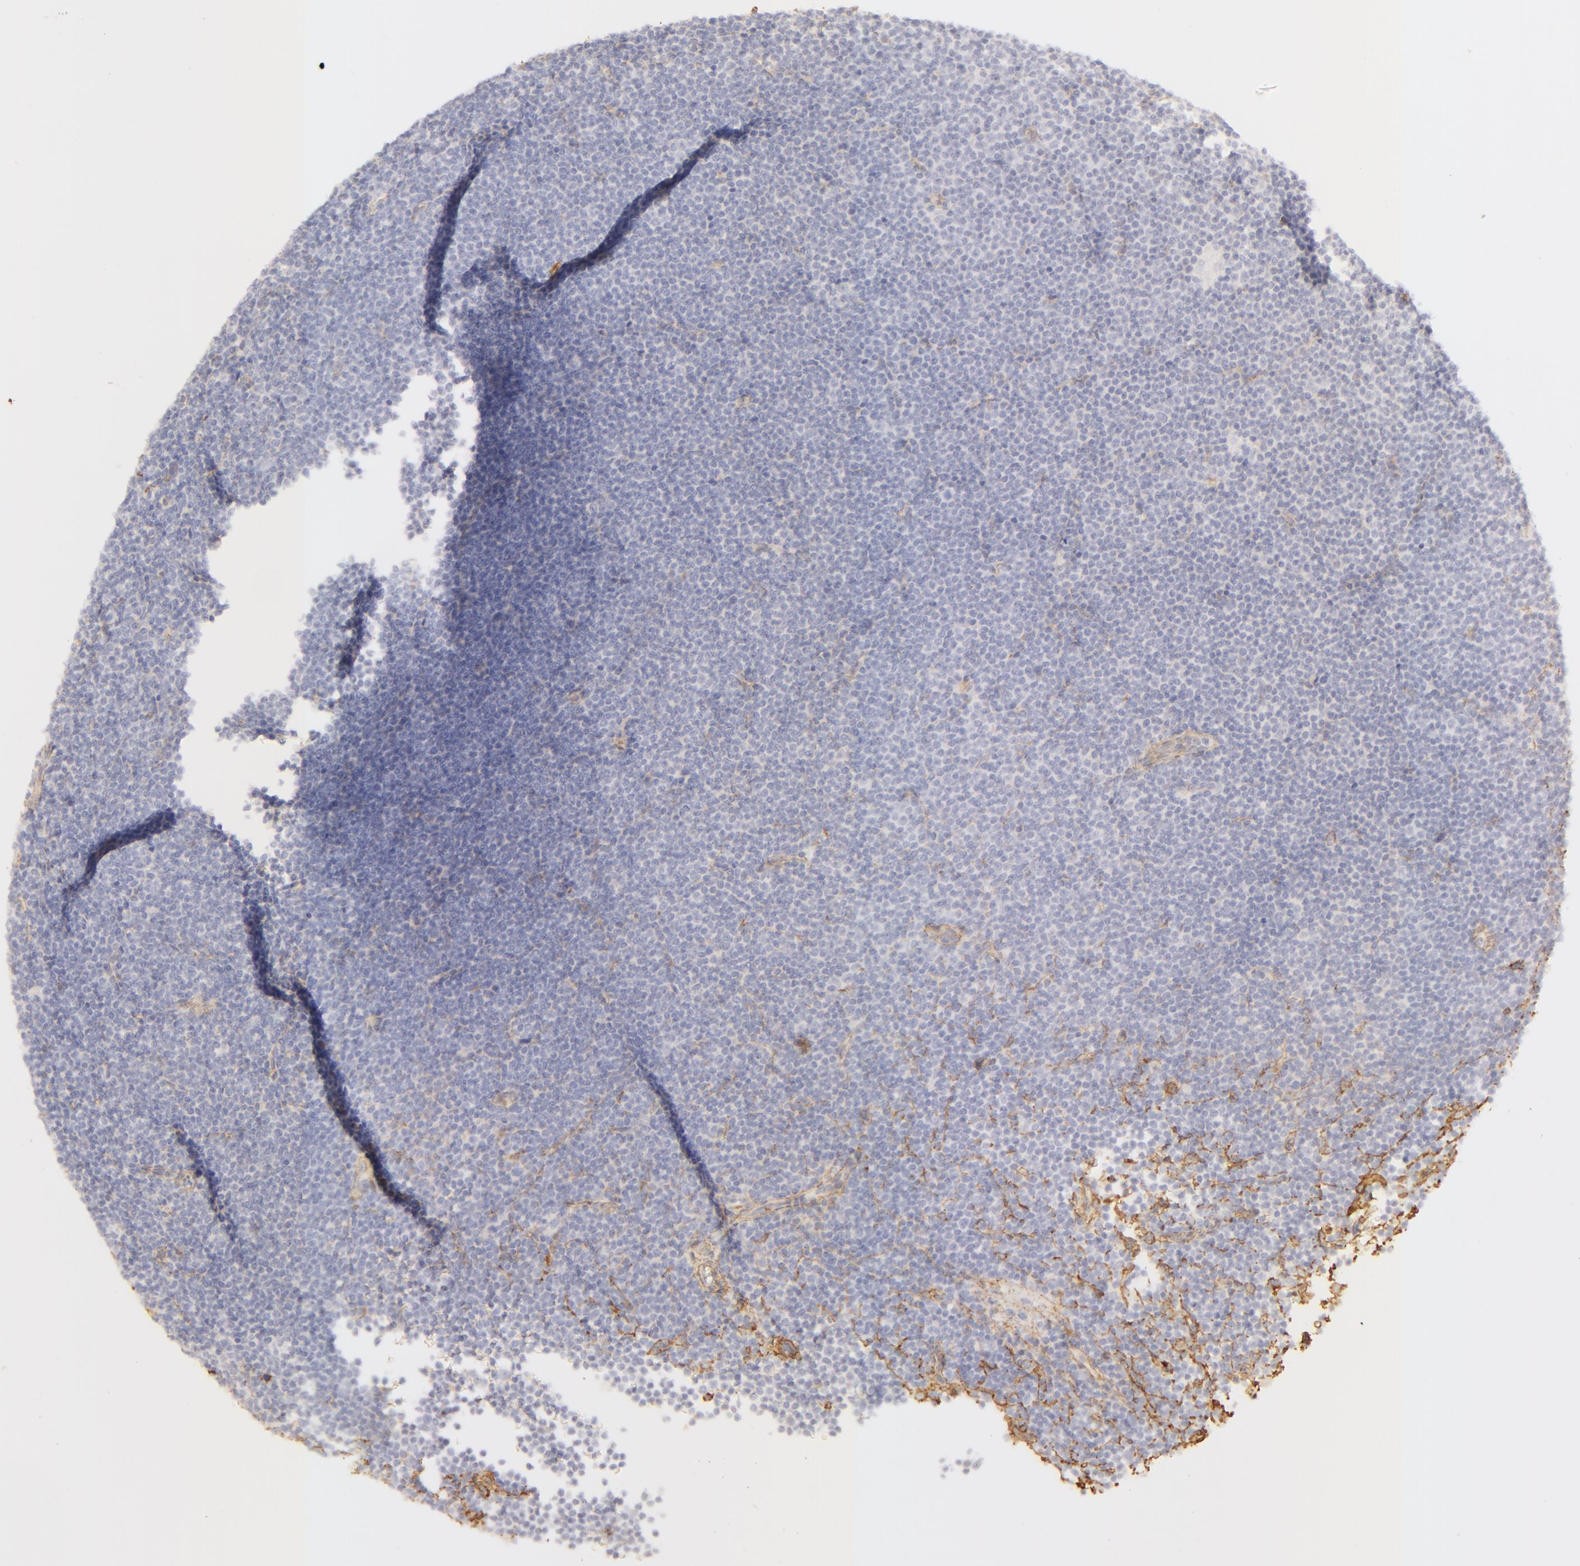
{"staining": {"intensity": "negative", "quantity": "none", "location": "none"}, "tissue": "lymphoma", "cell_type": "Tumor cells", "image_type": "cancer", "snomed": [{"axis": "morphology", "description": "Malignant lymphoma, non-Hodgkin's type, Low grade"}, {"axis": "topography", "description": "Lymph node"}], "caption": "This is an IHC micrograph of low-grade malignant lymphoma, non-Hodgkin's type. There is no expression in tumor cells.", "gene": "COL4A1", "patient": {"sex": "female", "age": 69}}